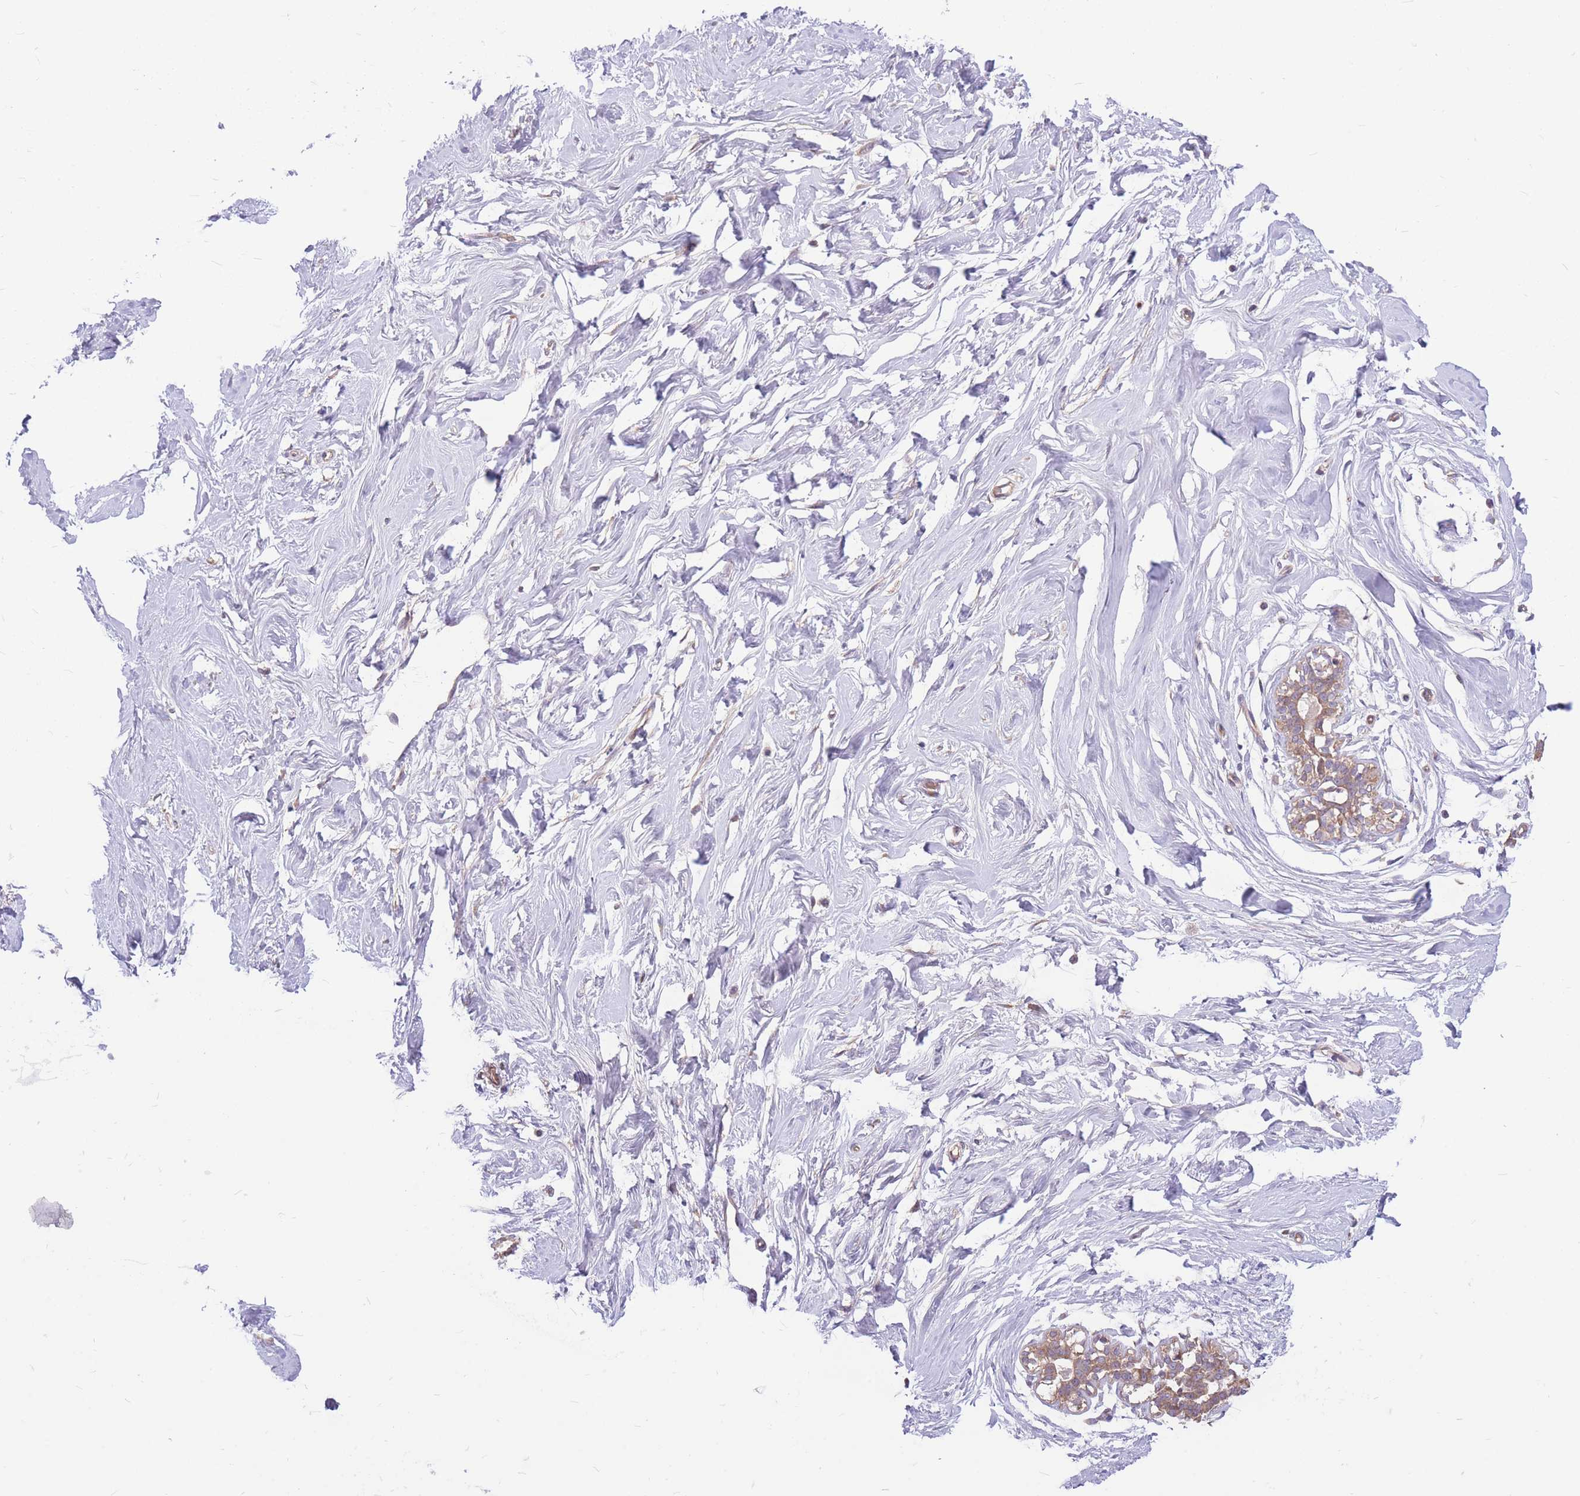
{"staining": {"intensity": "negative", "quantity": "none", "location": "none"}, "tissue": "breast", "cell_type": "Adipocytes", "image_type": "normal", "snomed": [{"axis": "morphology", "description": "Normal tissue, NOS"}, {"axis": "morphology", "description": "Adenoma, NOS"}, {"axis": "topography", "description": "Breast"}], "caption": "High power microscopy image of an immunohistochemistry (IHC) micrograph of unremarkable breast, revealing no significant staining in adipocytes.", "gene": "GMNN", "patient": {"sex": "female", "age": 23}}